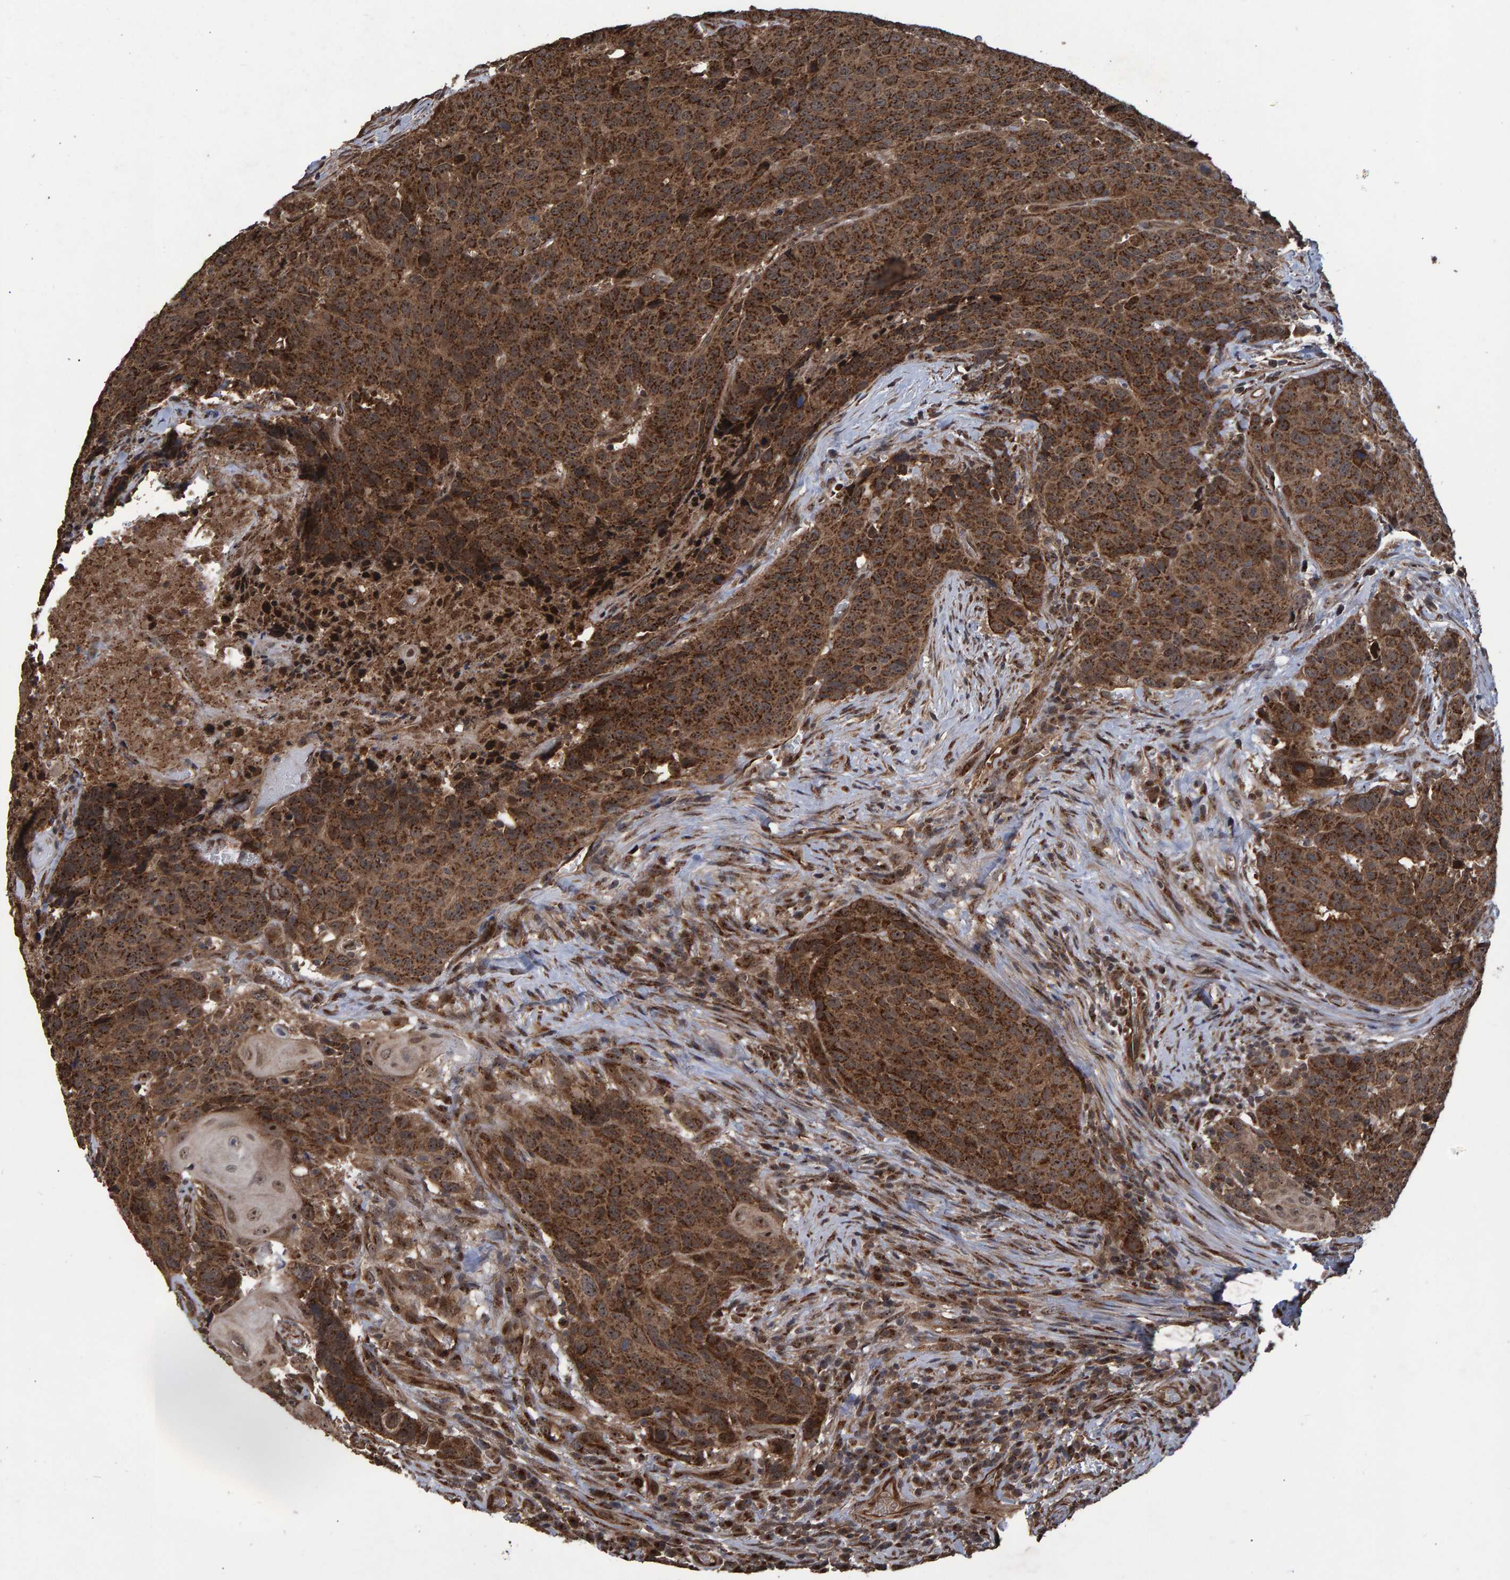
{"staining": {"intensity": "strong", "quantity": ">75%", "location": "cytoplasmic/membranous,nuclear"}, "tissue": "head and neck cancer", "cell_type": "Tumor cells", "image_type": "cancer", "snomed": [{"axis": "morphology", "description": "Squamous cell carcinoma, NOS"}, {"axis": "topography", "description": "Head-Neck"}], "caption": "Protein staining by immunohistochemistry (IHC) shows strong cytoplasmic/membranous and nuclear positivity in approximately >75% of tumor cells in head and neck cancer (squamous cell carcinoma).", "gene": "TRIM68", "patient": {"sex": "male", "age": 66}}